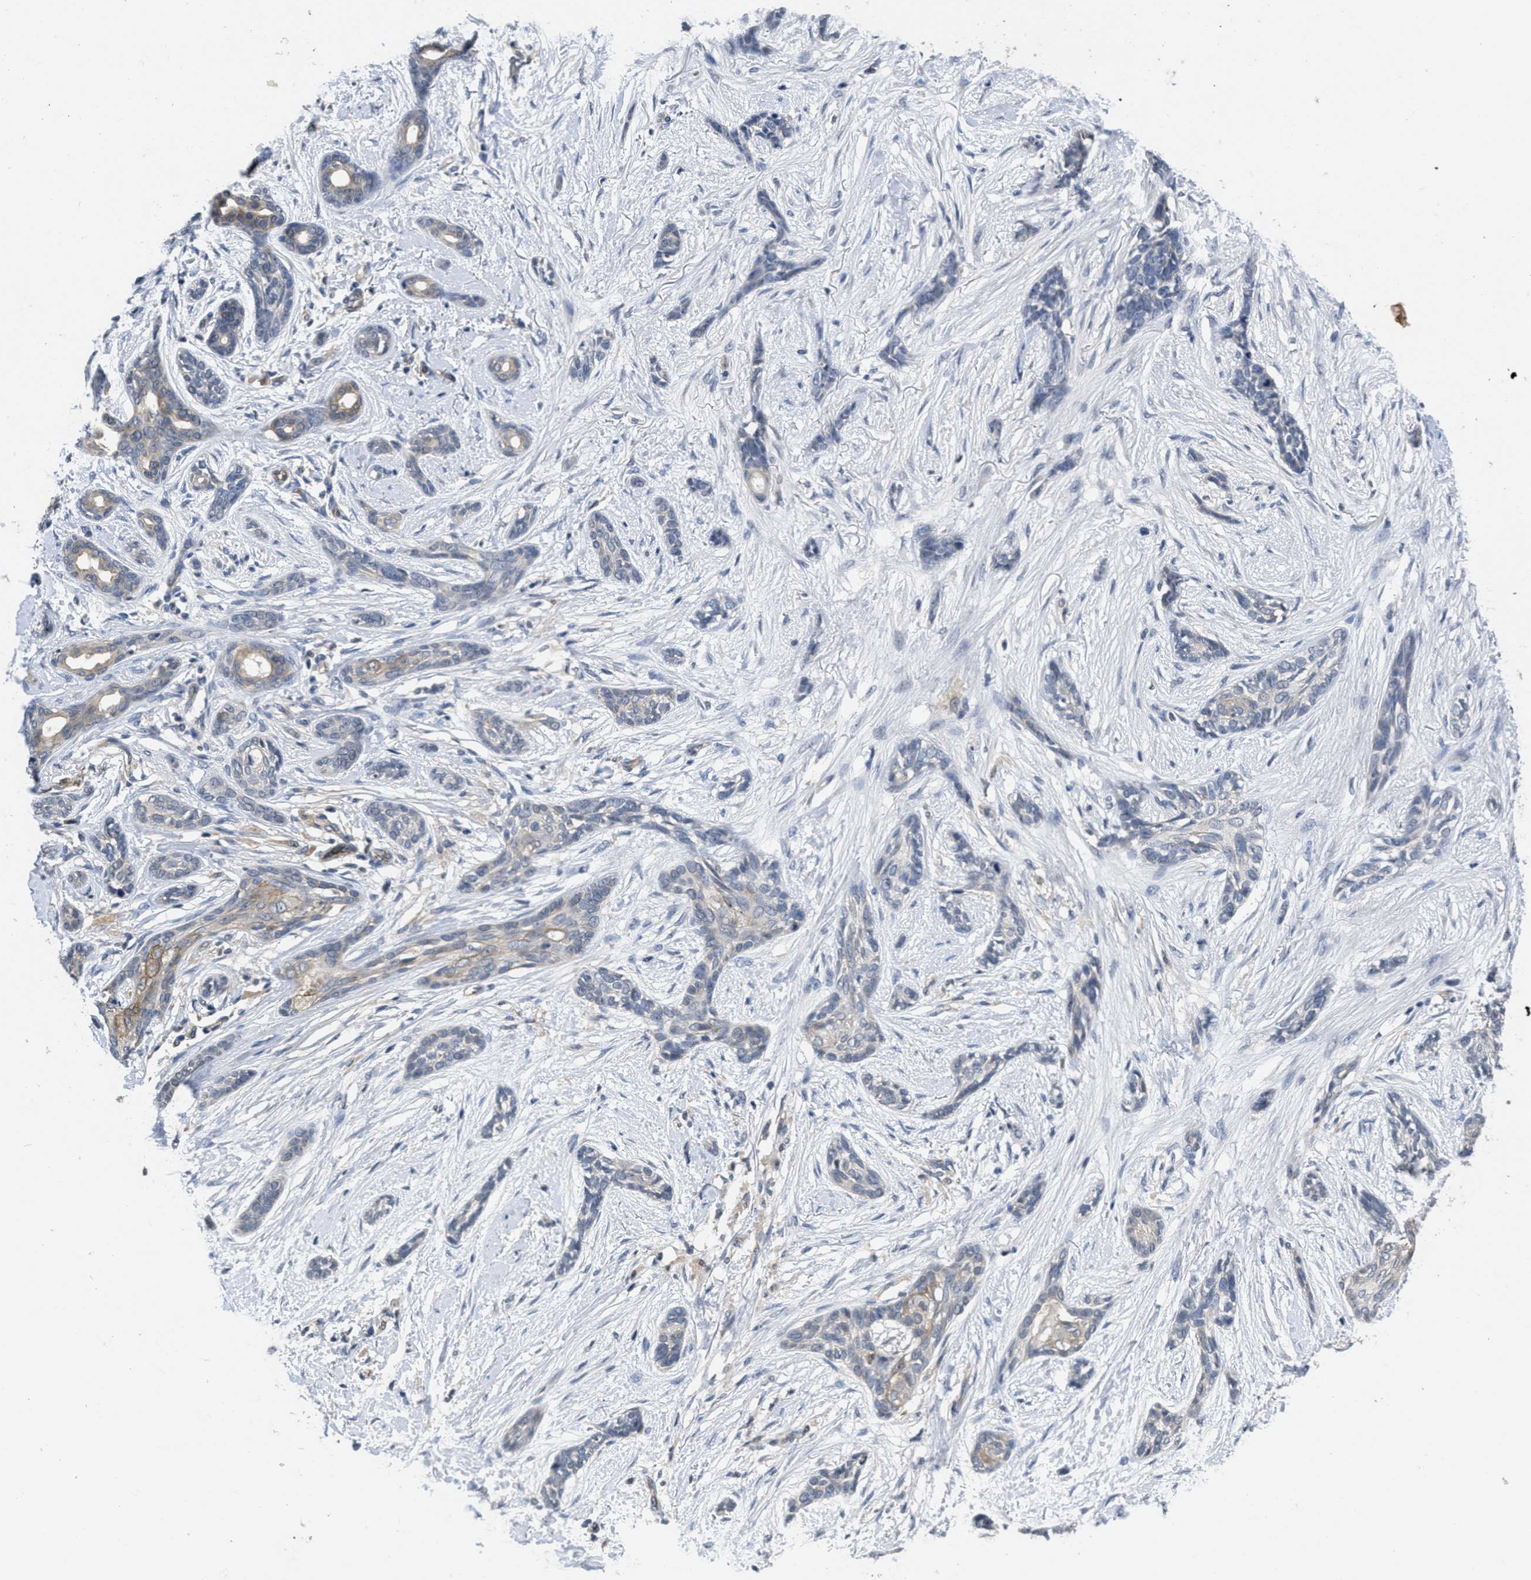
{"staining": {"intensity": "weak", "quantity": "<25%", "location": "cytoplasmic/membranous"}, "tissue": "skin cancer", "cell_type": "Tumor cells", "image_type": "cancer", "snomed": [{"axis": "morphology", "description": "Basal cell carcinoma"}, {"axis": "morphology", "description": "Adnexal tumor, benign"}, {"axis": "topography", "description": "Skin"}], "caption": "DAB immunohistochemical staining of skin cancer shows no significant expression in tumor cells. (DAB (3,3'-diaminobenzidine) immunohistochemistry visualized using brightfield microscopy, high magnification).", "gene": "ANGPT1", "patient": {"sex": "female", "age": 42}}